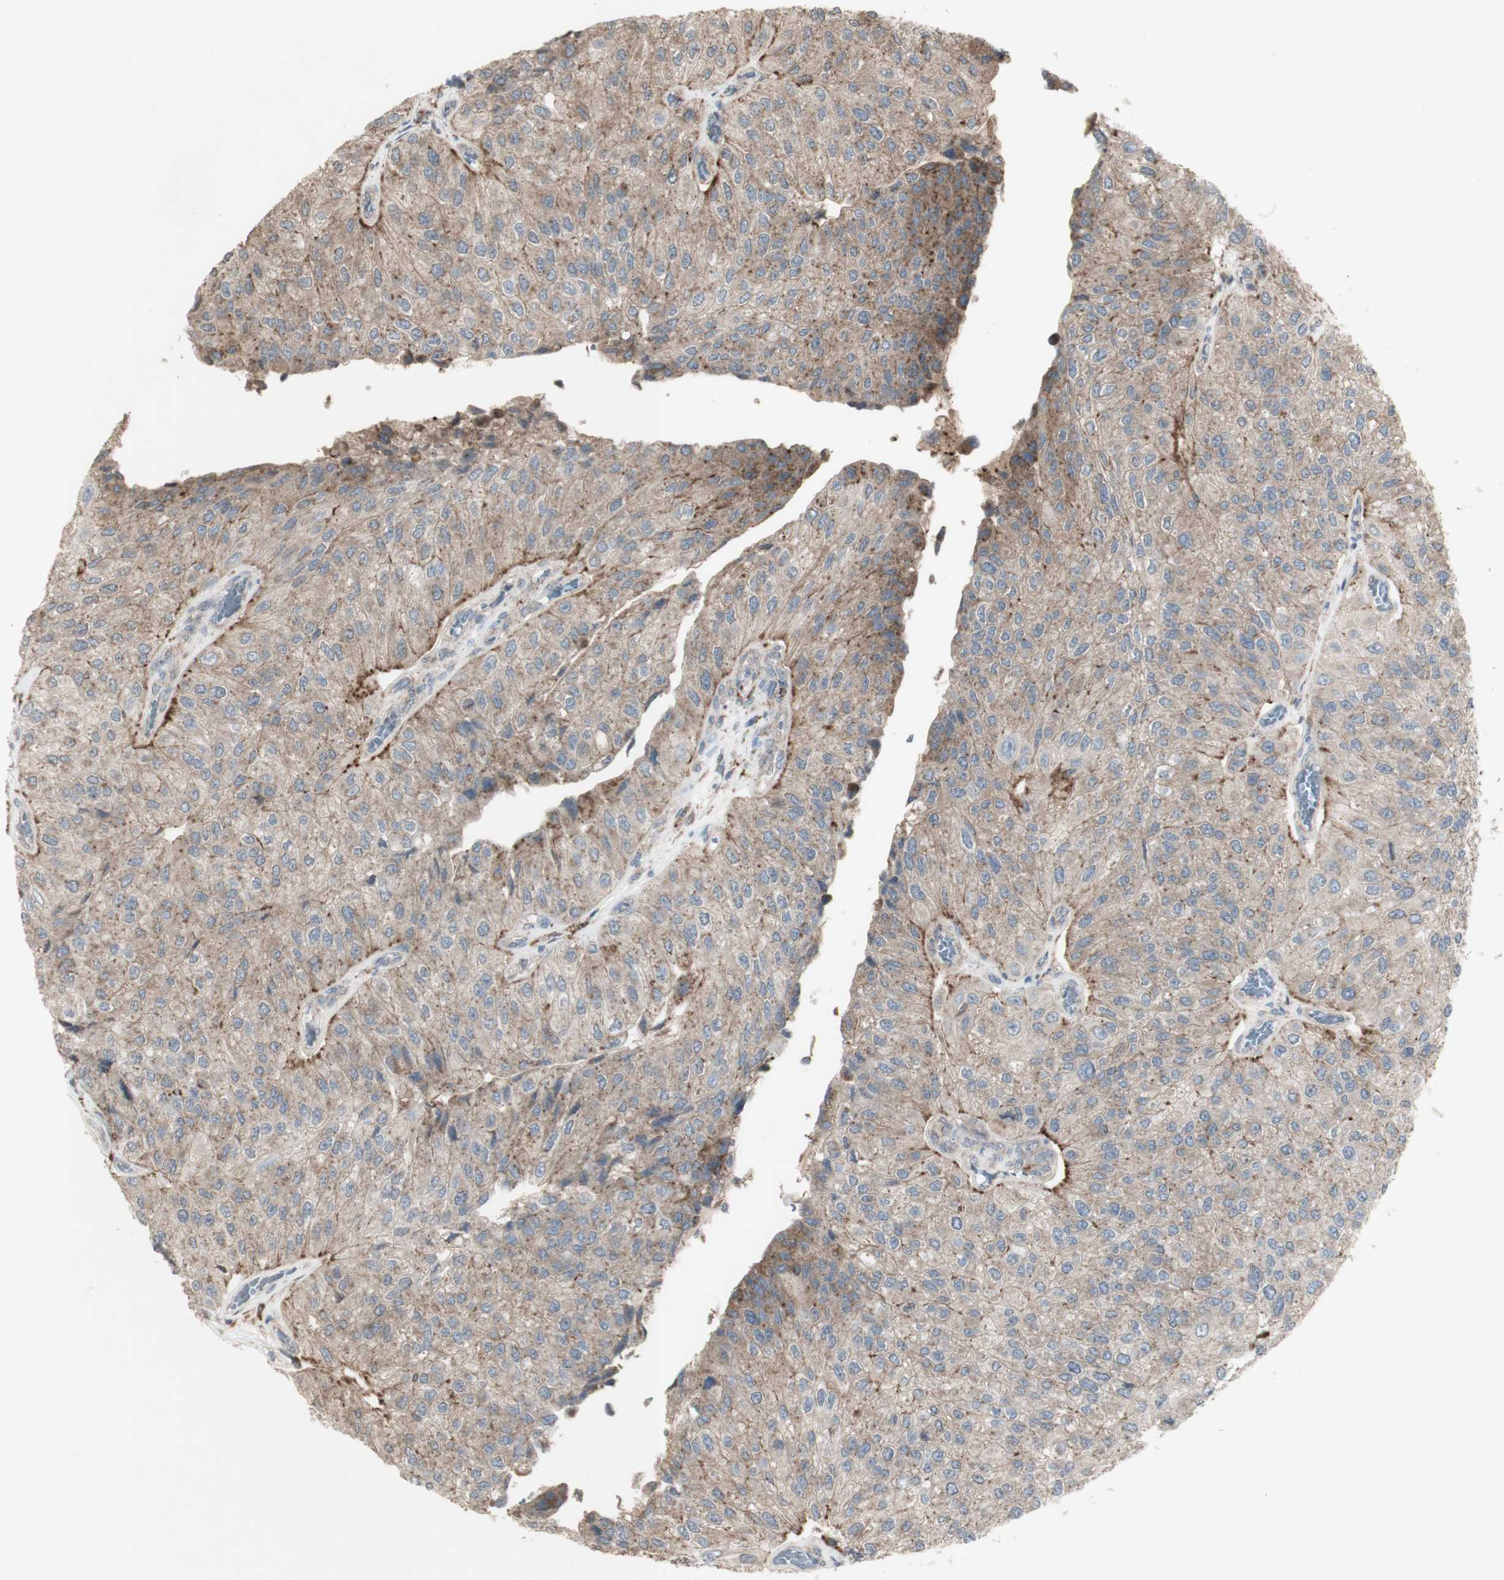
{"staining": {"intensity": "weak", "quantity": ">75%", "location": "cytoplasmic/membranous"}, "tissue": "urothelial cancer", "cell_type": "Tumor cells", "image_type": "cancer", "snomed": [{"axis": "morphology", "description": "Urothelial carcinoma, High grade"}, {"axis": "topography", "description": "Kidney"}, {"axis": "topography", "description": "Urinary bladder"}], "caption": "Urothelial cancer was stained to show a protein in brown. There is low levels of weak cytoplasmic/membranous expression in about >75% of tumor cells.", "gene": "ATP6V1E1", "patient": {"sex": "male", "age": 77}}